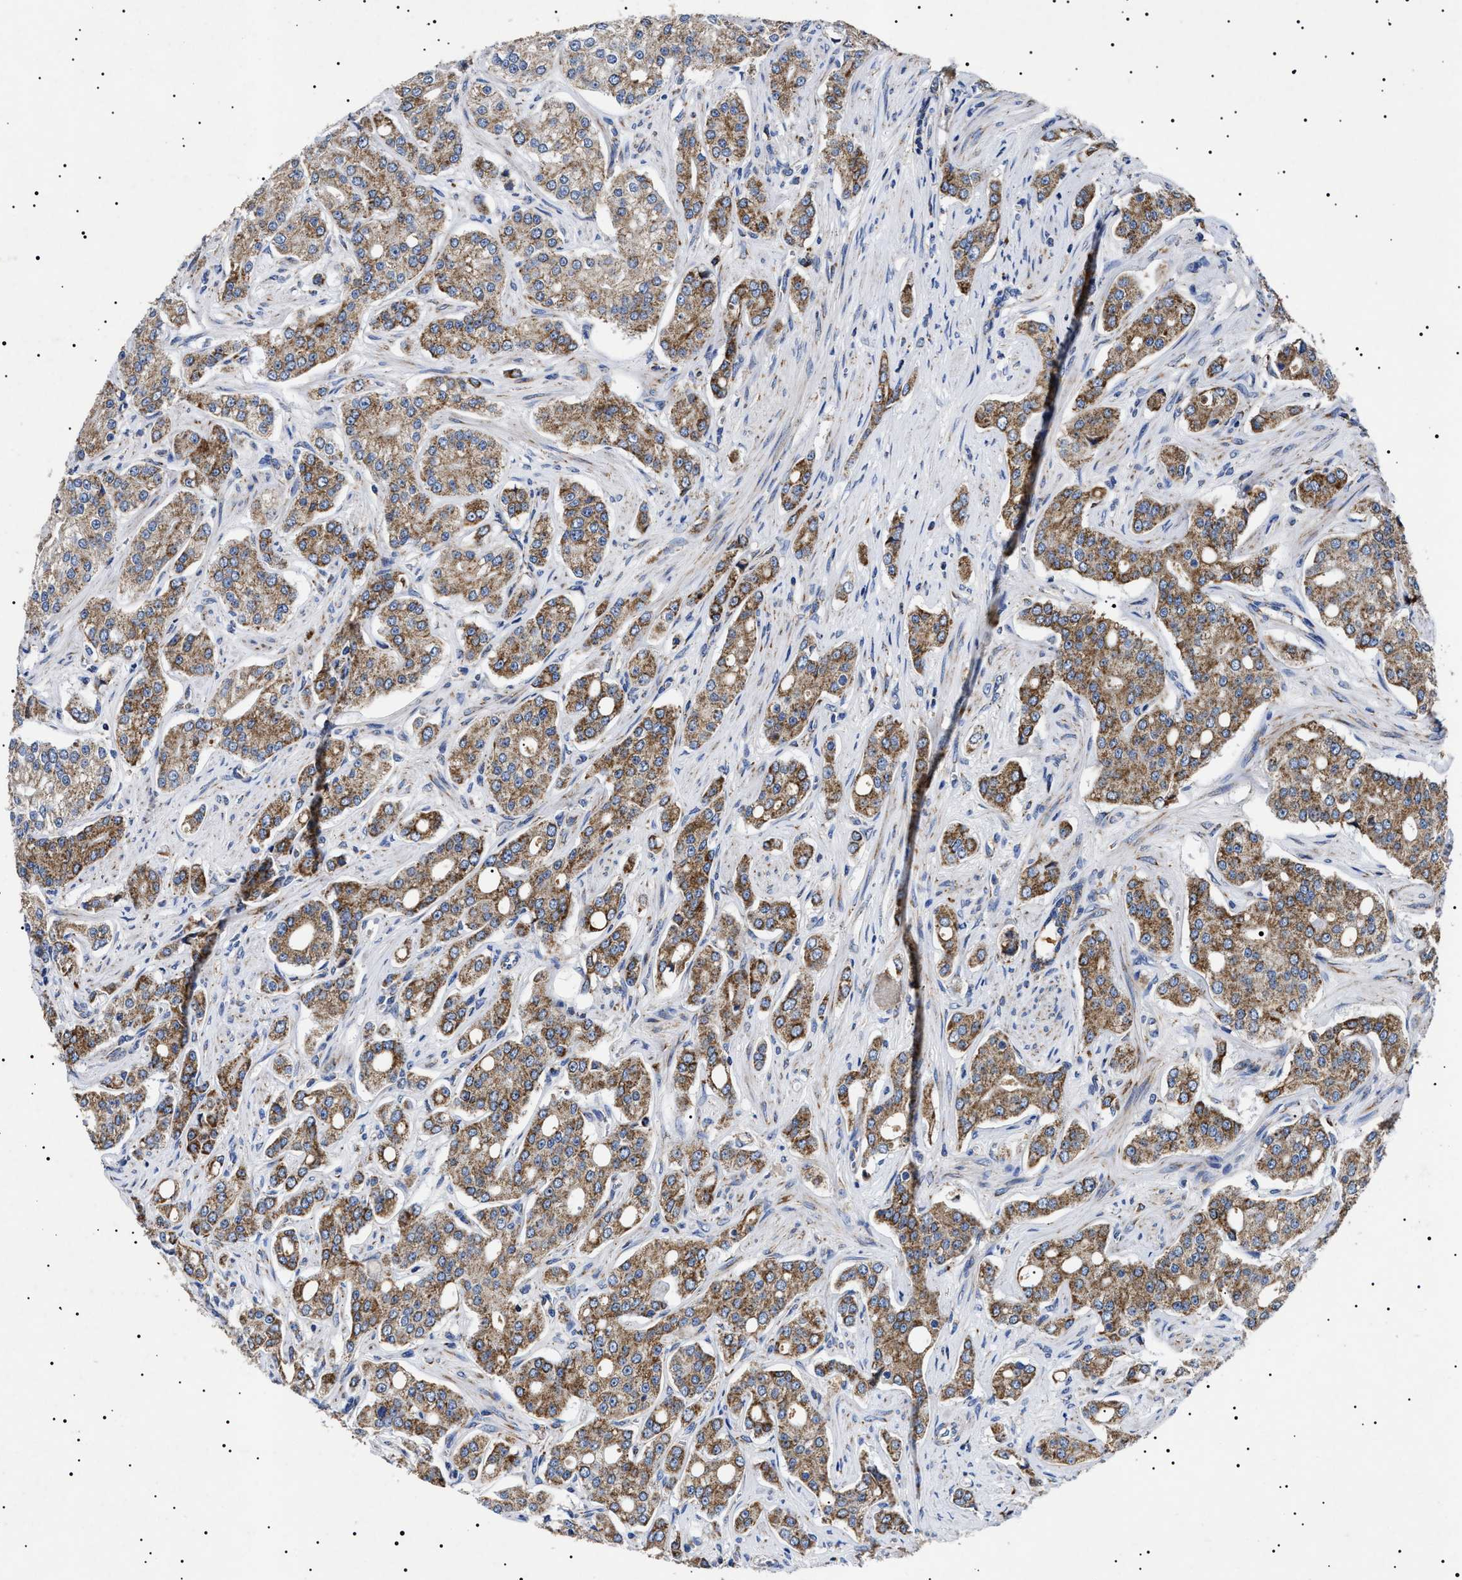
{"staining": {"intensity": "strong", "quantity": ">75%", "location": "cytoplasmic/membranous"}, "tissue": "prostate cancer", "cell_type": "Tumor cells", "image_type": "cancer", "snomed": [{"axis": "morphology", "description": "Adenocarcinoma, High grade"}, {"axis": "topography", "description": "Prostate"}], "caption": "This micrograph shows immunohistochemistry staining of prostate cancer, with high strong cytoplasmic/membranous positivity in approximately >75% of tumor cells.", "gene": "CHRDL2", "patient": {"sex": "male", "age": 71}}